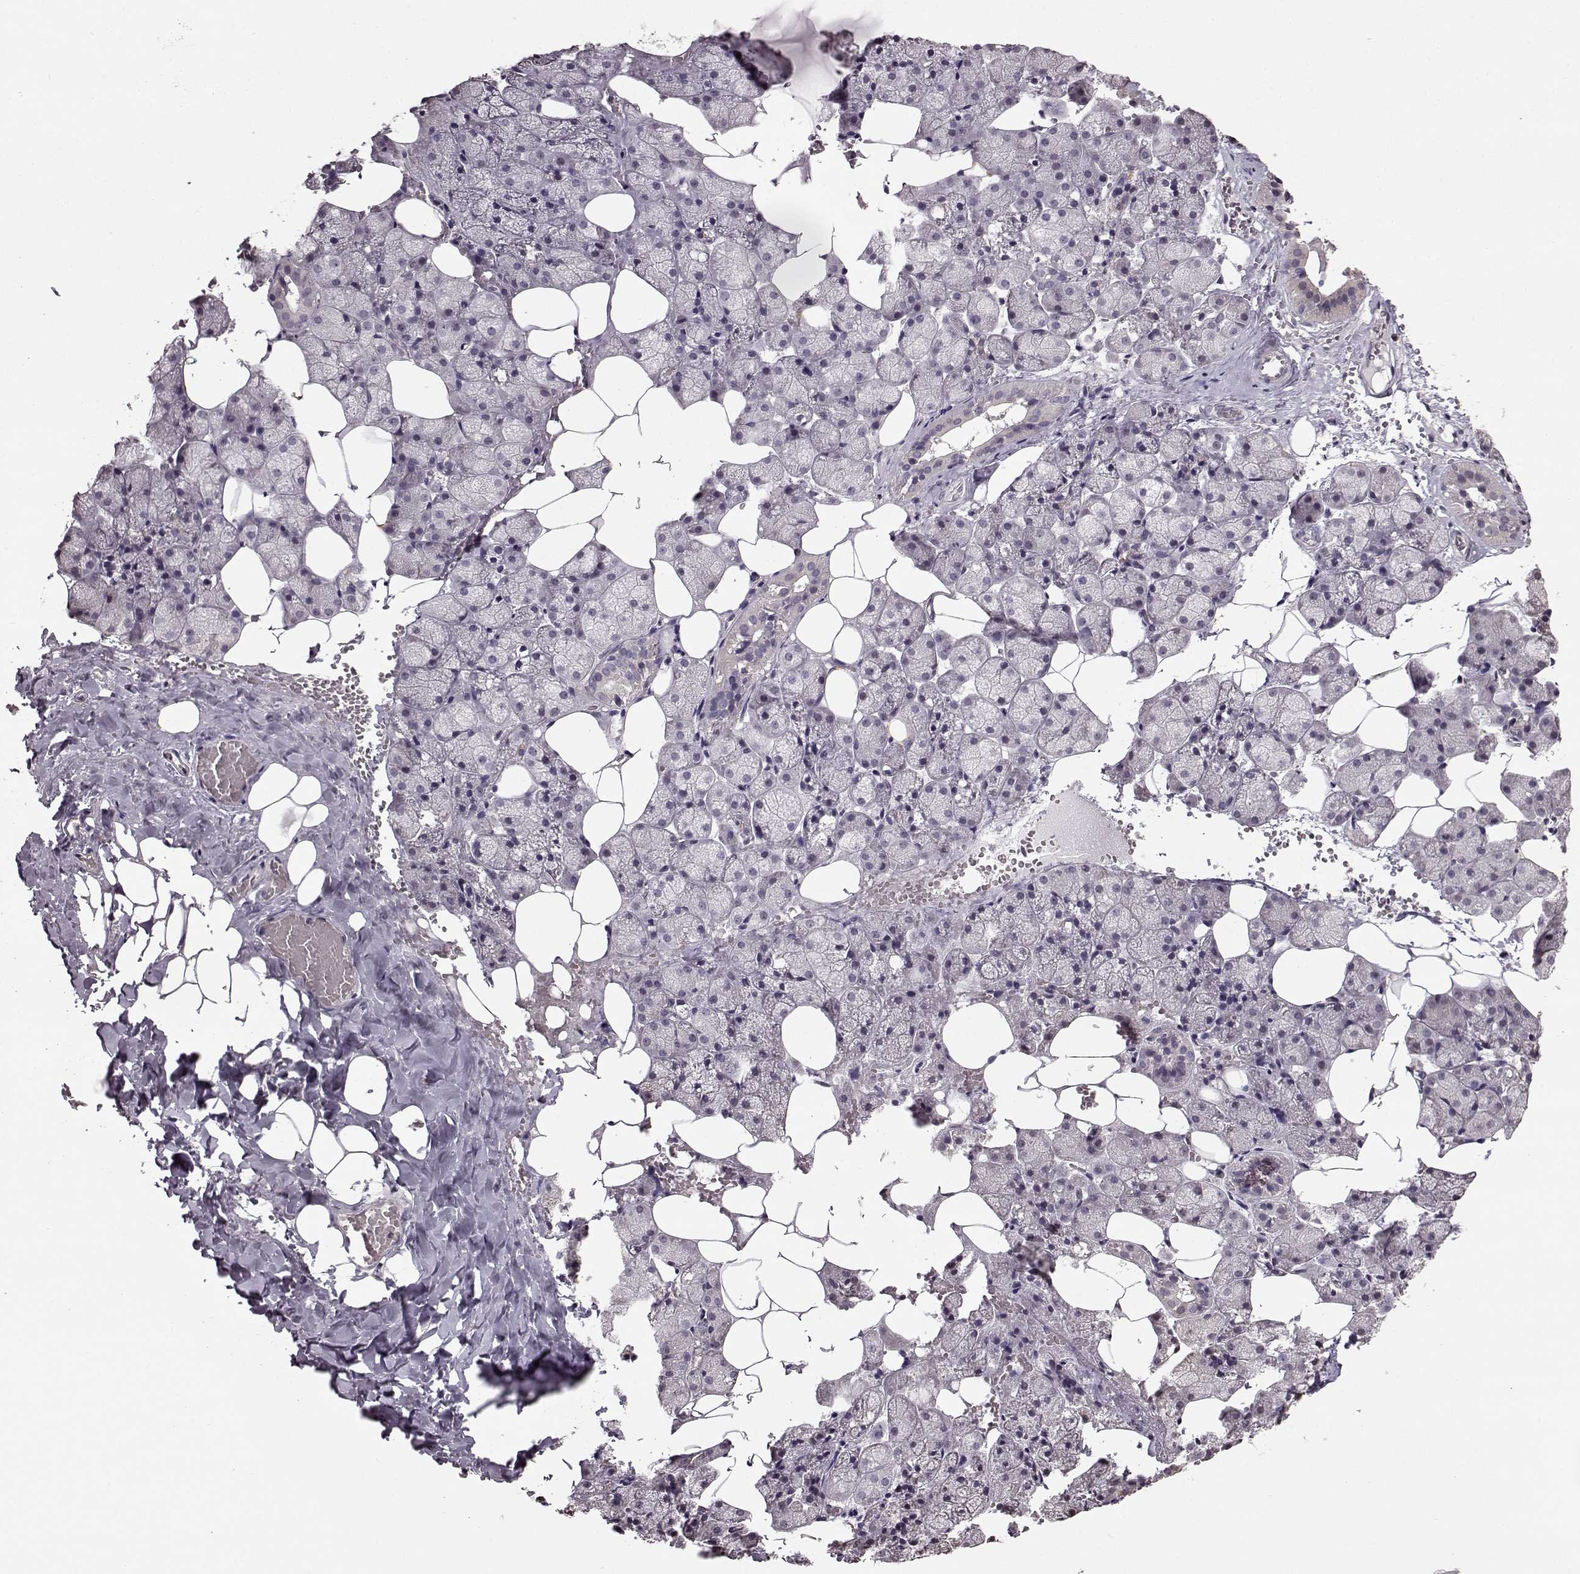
{"staining": {"intensity": "negative", "quantity": "none", "location": "none"}, "tissue": "salivary gland", "cell_type": "Glandular cells", "image_type": "normal", "snomed": [{"axis": "morphology", "description": "Normal tissue, NOS"}, {"axis": "topography", "description": "Salivary gland"}], "caption": "IHC image of normal salivary gland: human salivary gland stained with DAB exhibits no significant protein staining in glandular cells.", "gene": "FSHB", "patient": {"sex": "male", "age": 38}}